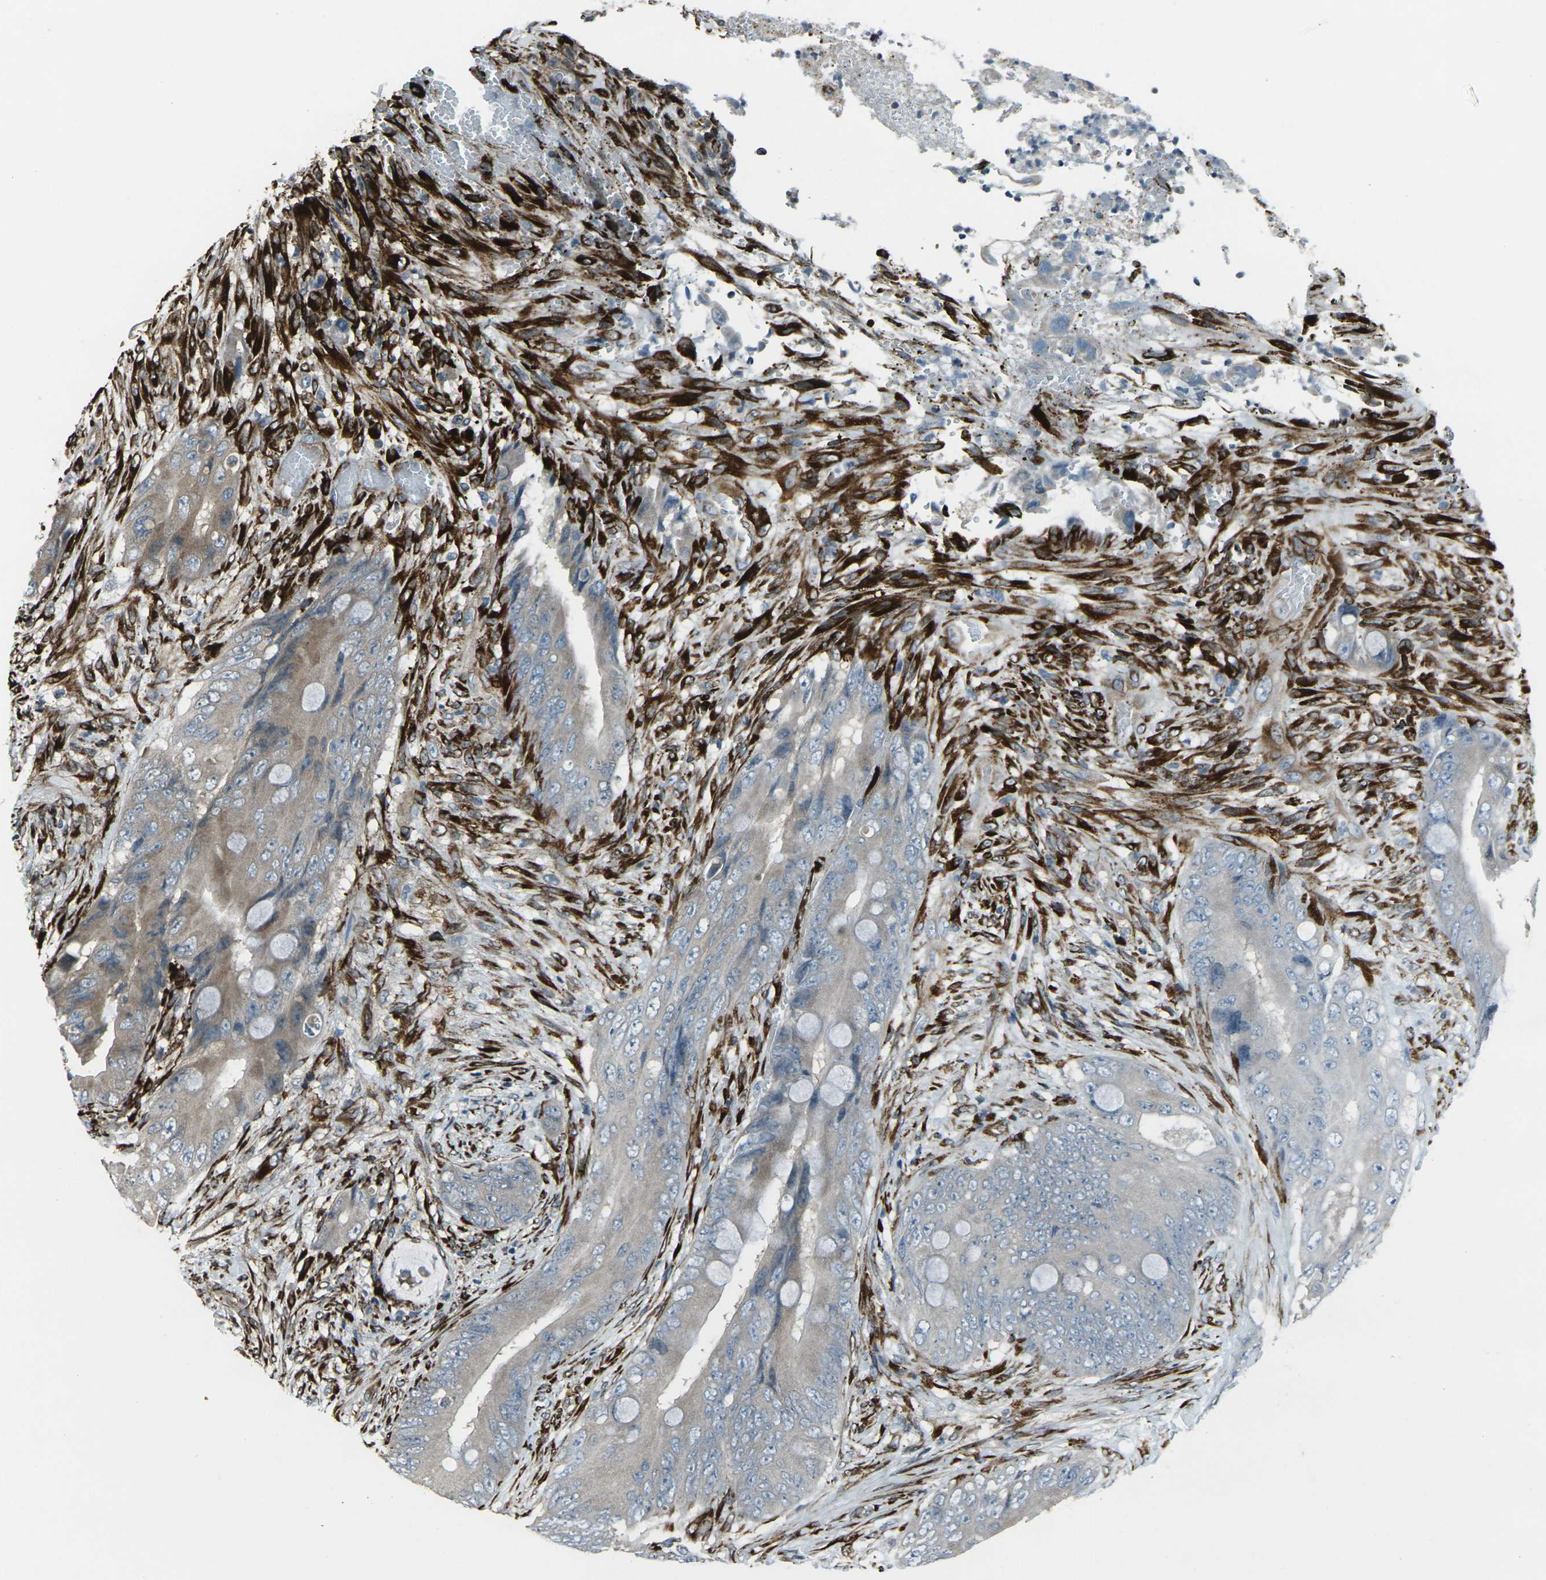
{"staining": {"intensity": "moderate", "quantity": "<25%", "location": "cytoplasmic/membranous"}, "tissue": "colorectal cancer", "cell_type": "Tumor cells", "image_type": "cancer", "snomed": [{"axis": "morphology", "description": "Adenocarcinoma, NOS"}, {"axis": "topography", "description": "Rectum"}], "caption": "Protein positivity by IHC exhibits moderate cytoplasmic/membranous expression in approximately <25% of tumor cells in colorectal cancer (adenocarcinoma). The protein is shown in brown color, while the nuclei are stained blue.", "gene": "LSMEM1", "patient": {"sex": "female", "age": 77}}